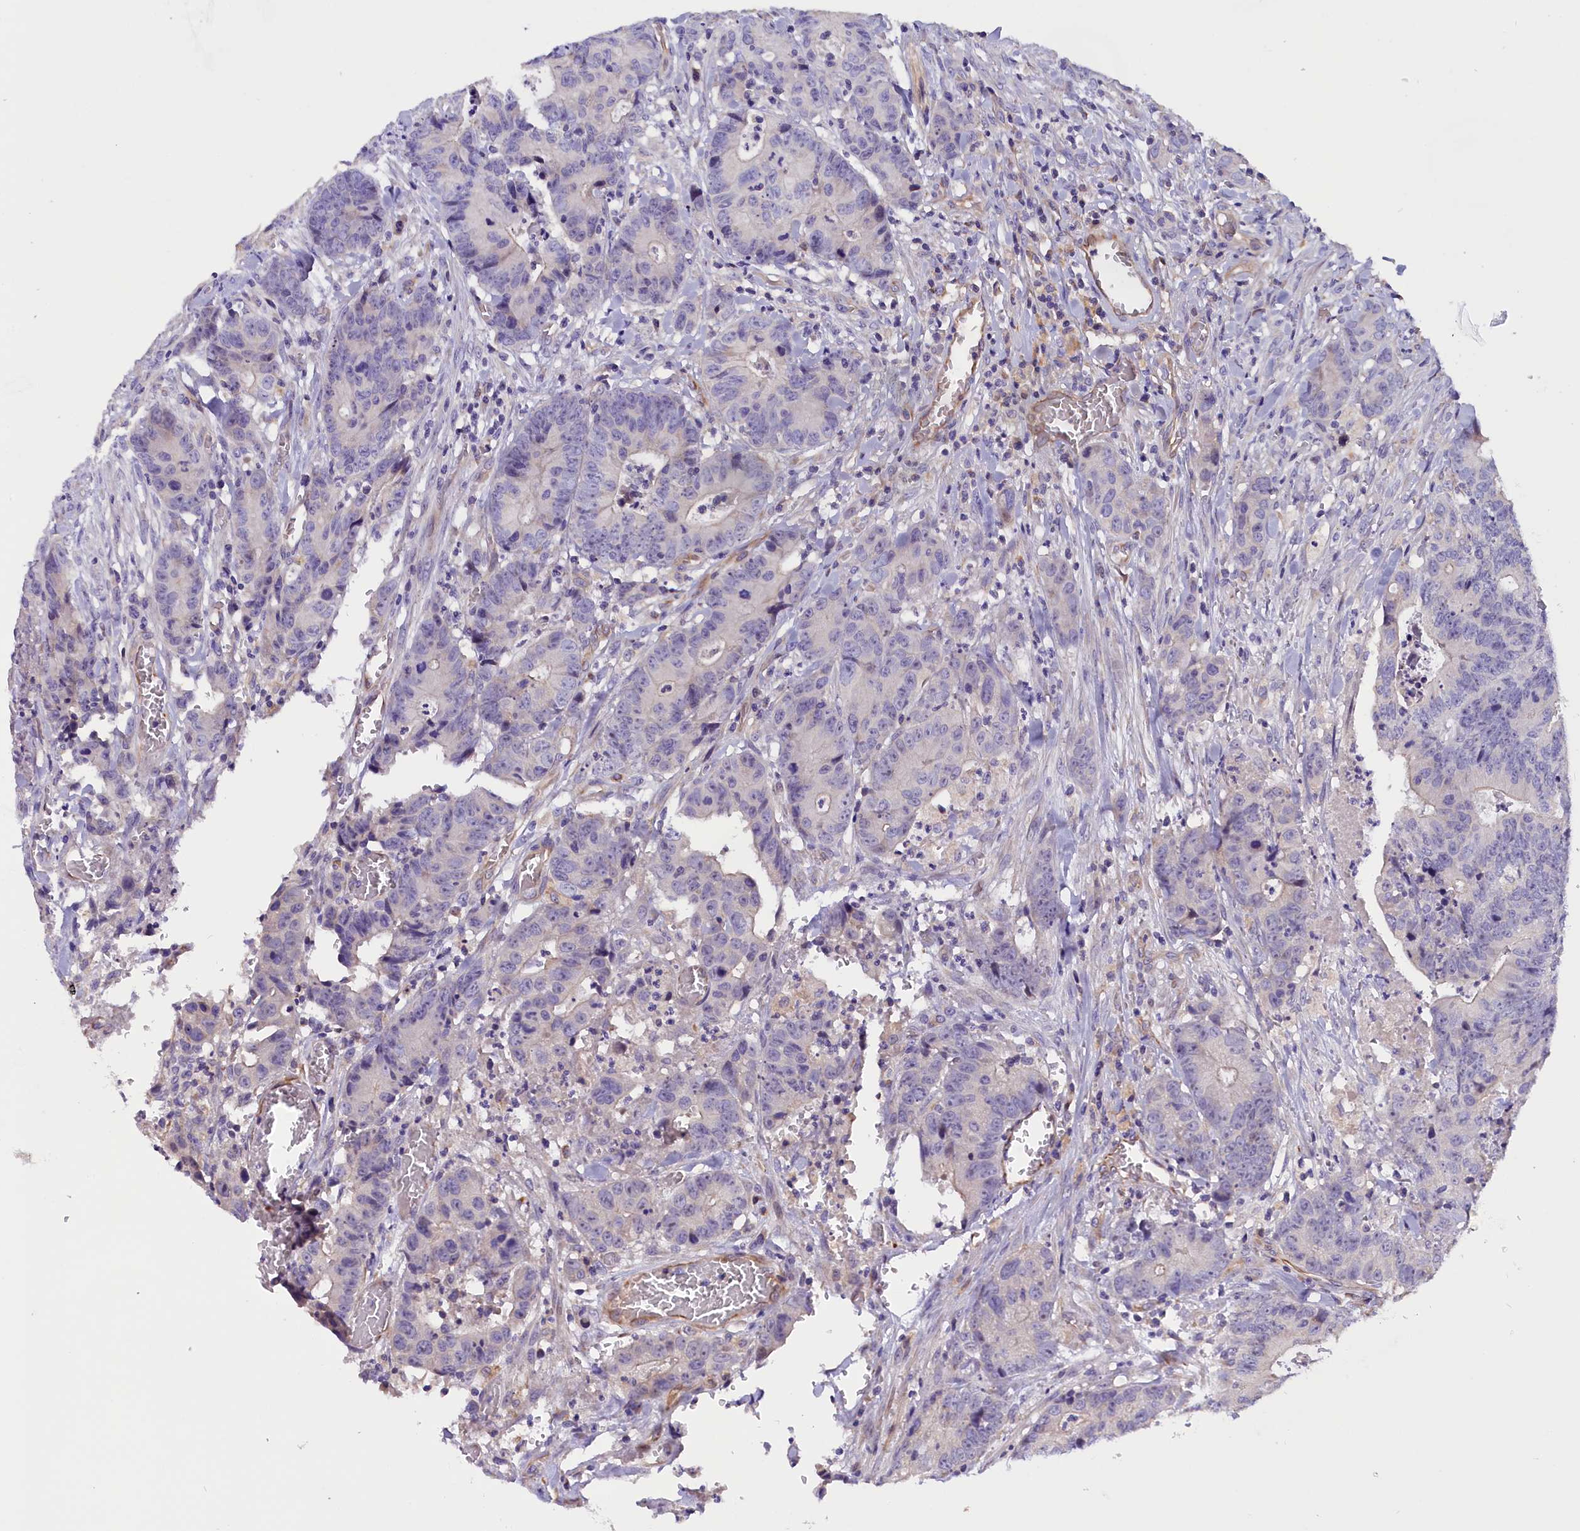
{"staining": {"intensity": "negative", "quantity": "none", "location": "none"}, "tissue": "colorectal cancer", "cell_type": "Tumor cells", "image_type": "cancer", "snomed": [{"axis": "morphology", "description": "Adenocarcinoma, NOS"}, {"axis": "topography", "description": "Colon"}], "caption": "IHC photomicrograph of neoplastic tissue: human colorectal adenocarcinoma stained with DAB reveals no significant protein staining in tumor cells. Nuclei are stained in blue.", "gene": "CCDC32", "patient": {"sex": "female", "age": 57}}